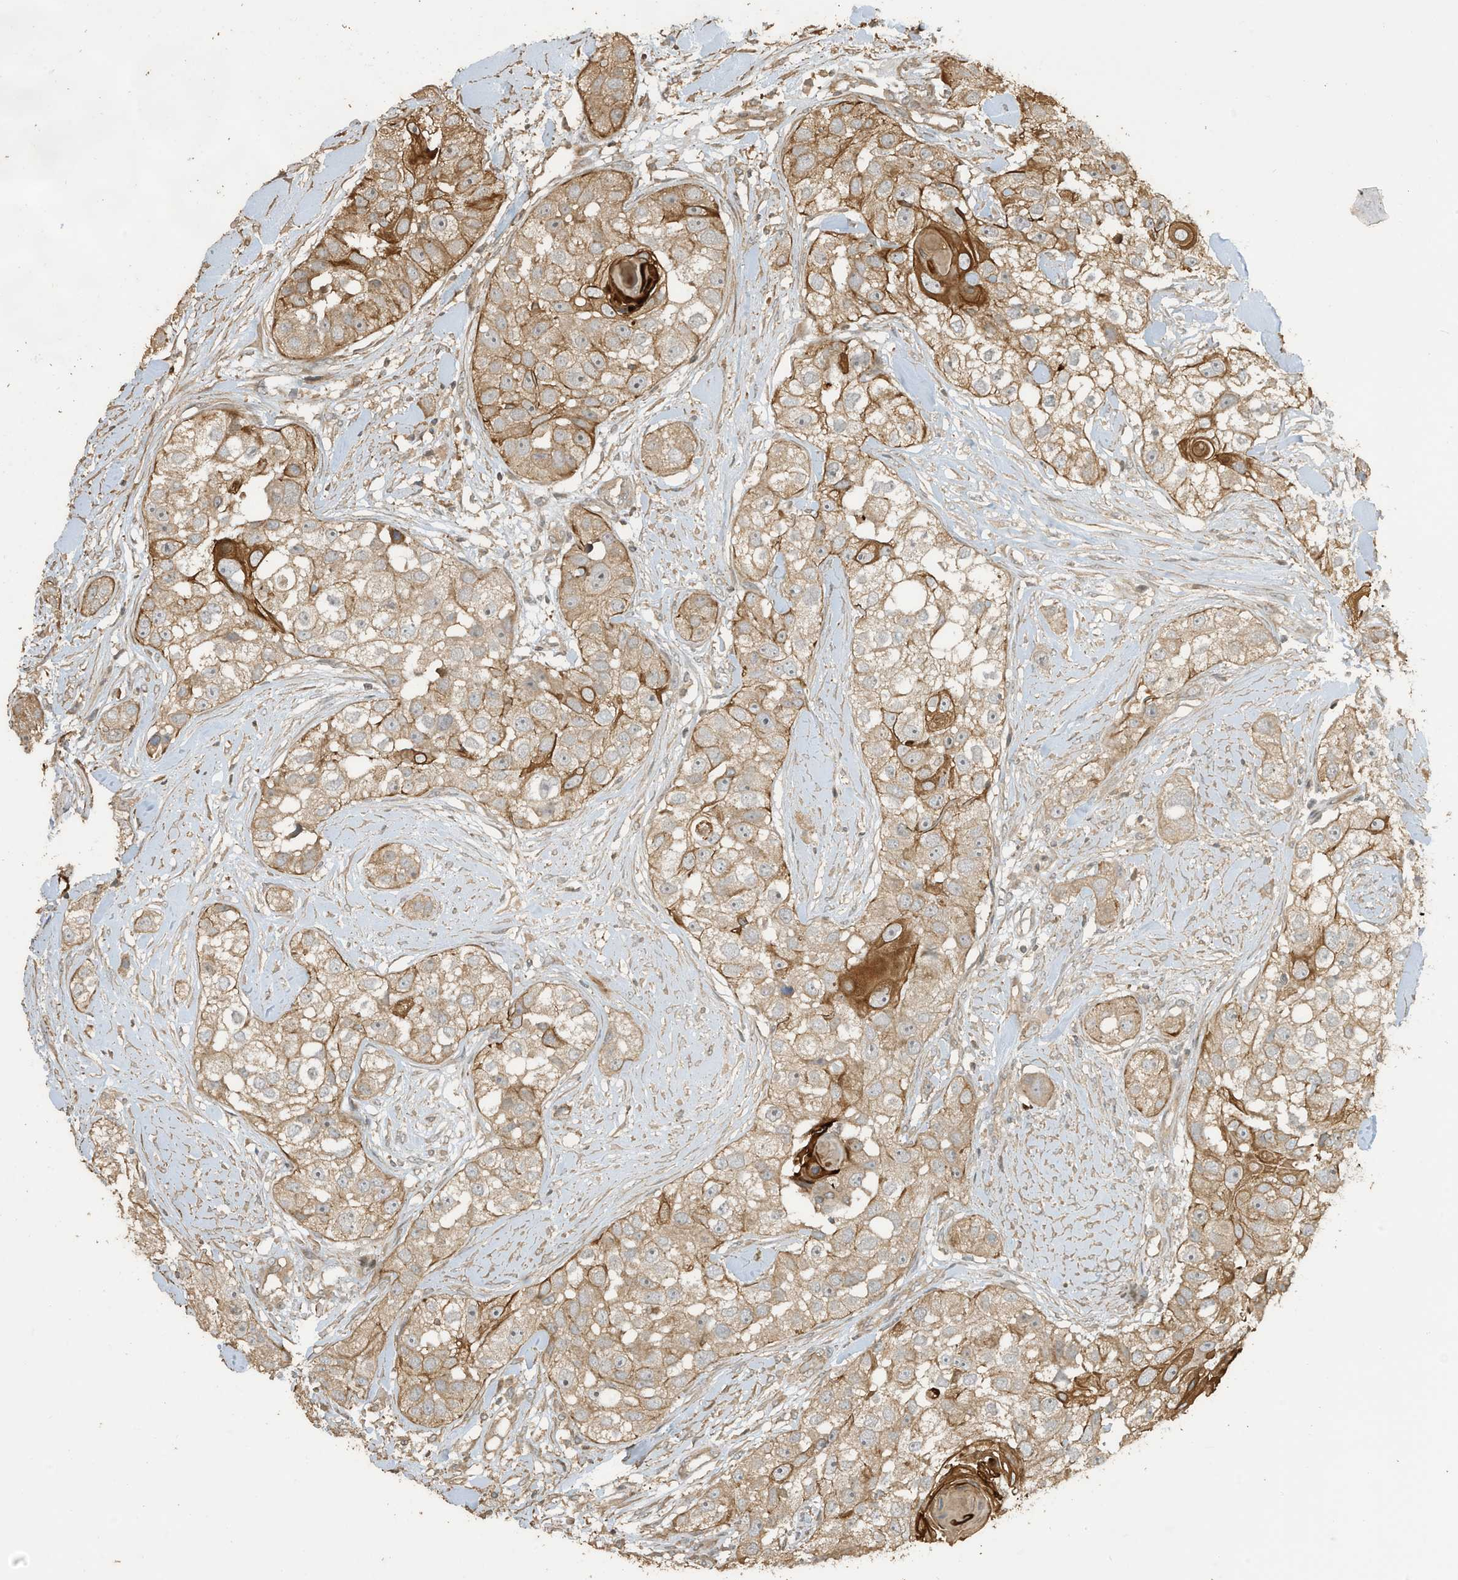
{"staining": {"intensity": "moderate", "quantity": ">75%", "location": "cytoplasmic/membranous"}, "tissue": "head and neck cancer", "cell_type": "Tumor cells", "image_type": "cancer", "snomed": [{"axis": "morphology", "description": "Normal tissue, NOS"}, {"axis": "morphology", "description": "Squamous cell carcinoma, NOS"}, {"axis": "topography", "description": "Skeletal muscle"}, {"axis": "topography", "description": "Head-Neck"}], "caption": "Brown immunohistochemical staining in head and neck squamous cell carcinoma shows moderate cytoplasmic/membranous staining in about >75% of tumor cells.", "gene": "ZNF653", "patient": {"sex": "male", "age": 51}}